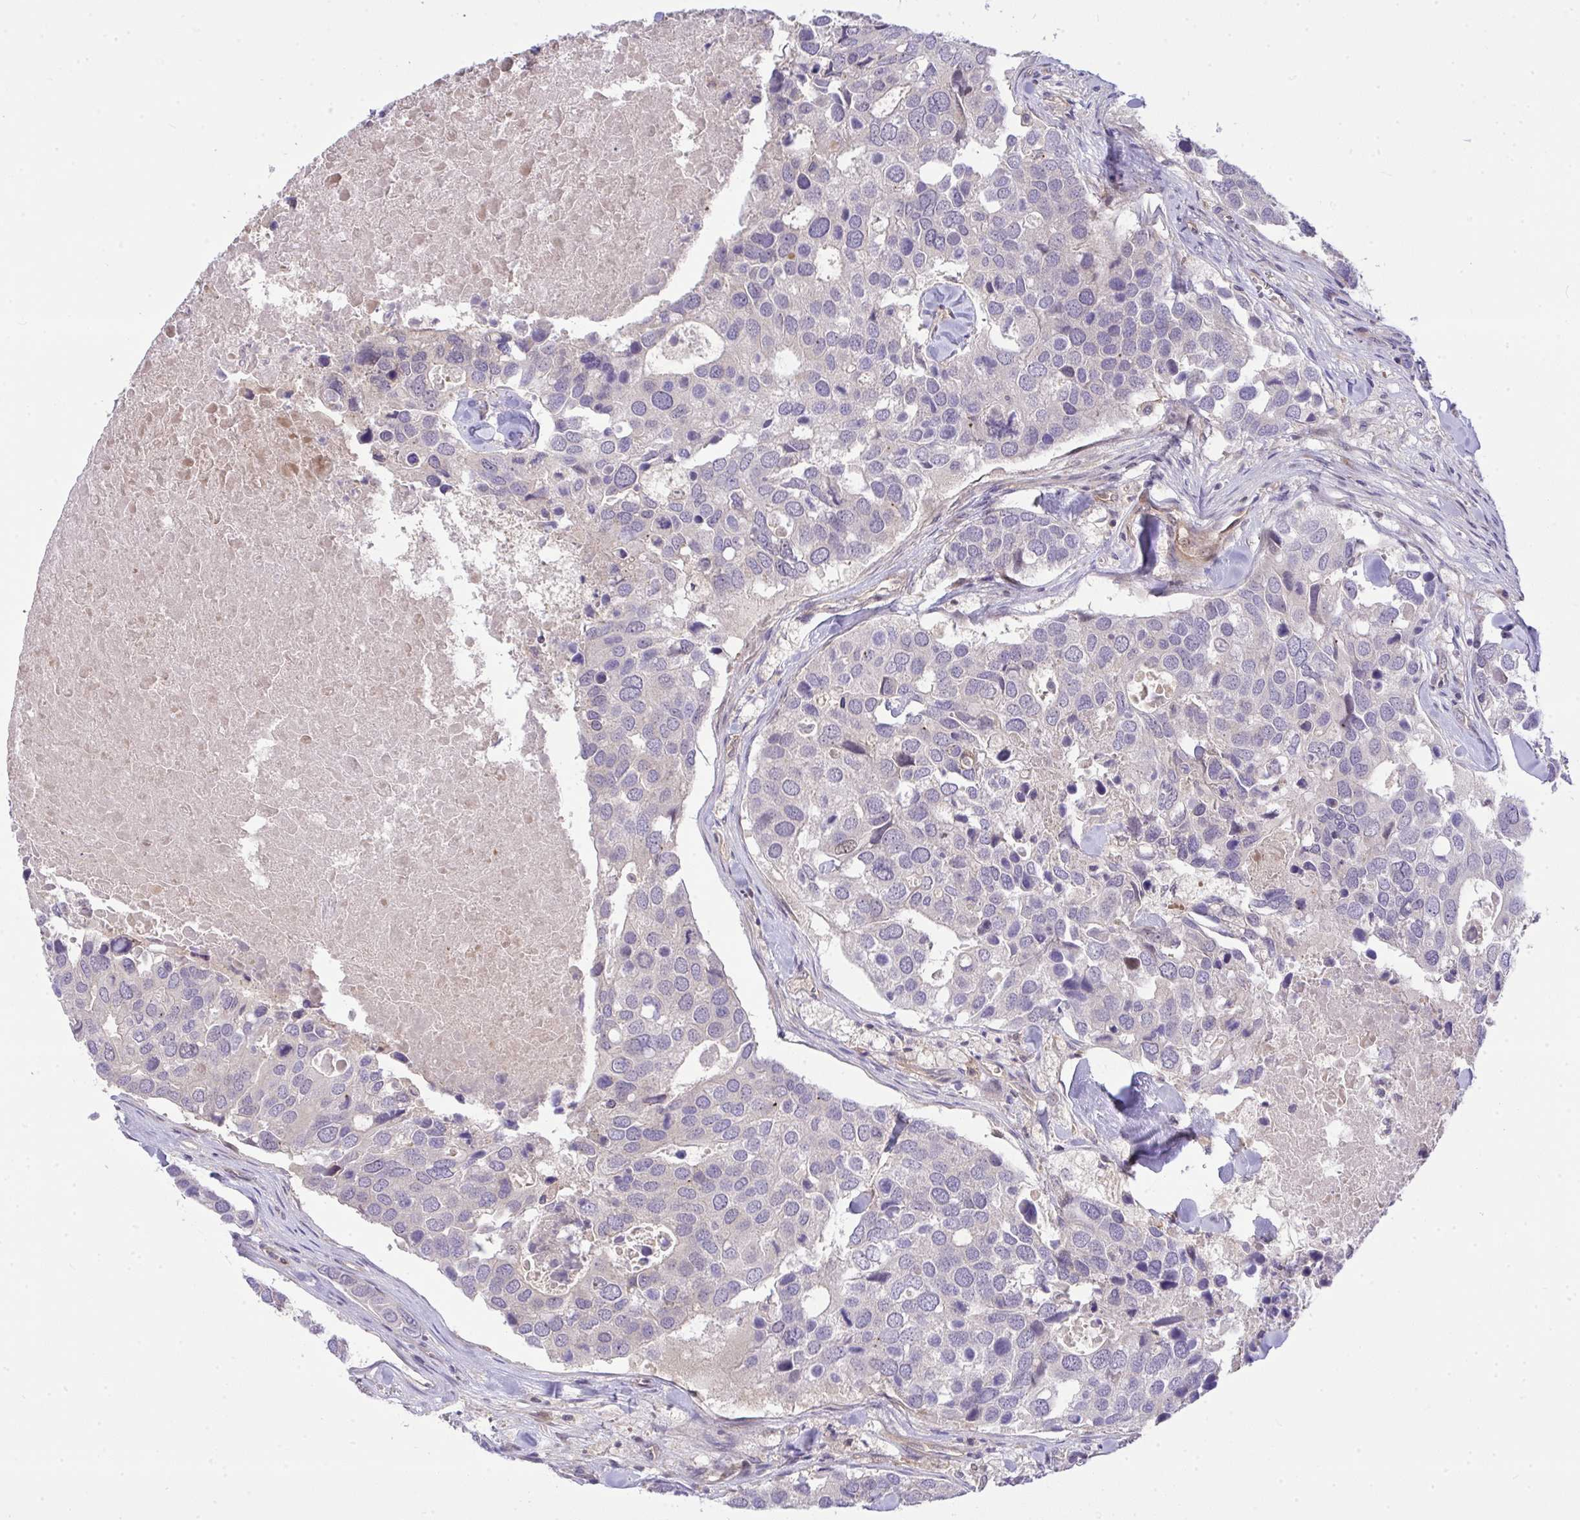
{"staining": {"intensity": "negative", "quantity": "none", "location": "none"}, "tissue": "breast cancer", "cell_type": "Tumor cells", "image_type": "cancer", "snomed": [{"axis": "morphology", "description": "Duct carcinoma"}, {"axis": "topography", "description": "Breast"}], "caption": "A photomicrograph of human breast infiltrating ductal carcinoma is negative for staining in tumor cells.", "gene": "SLC9A6", "patient": {"sex": "female", "age": 83}}